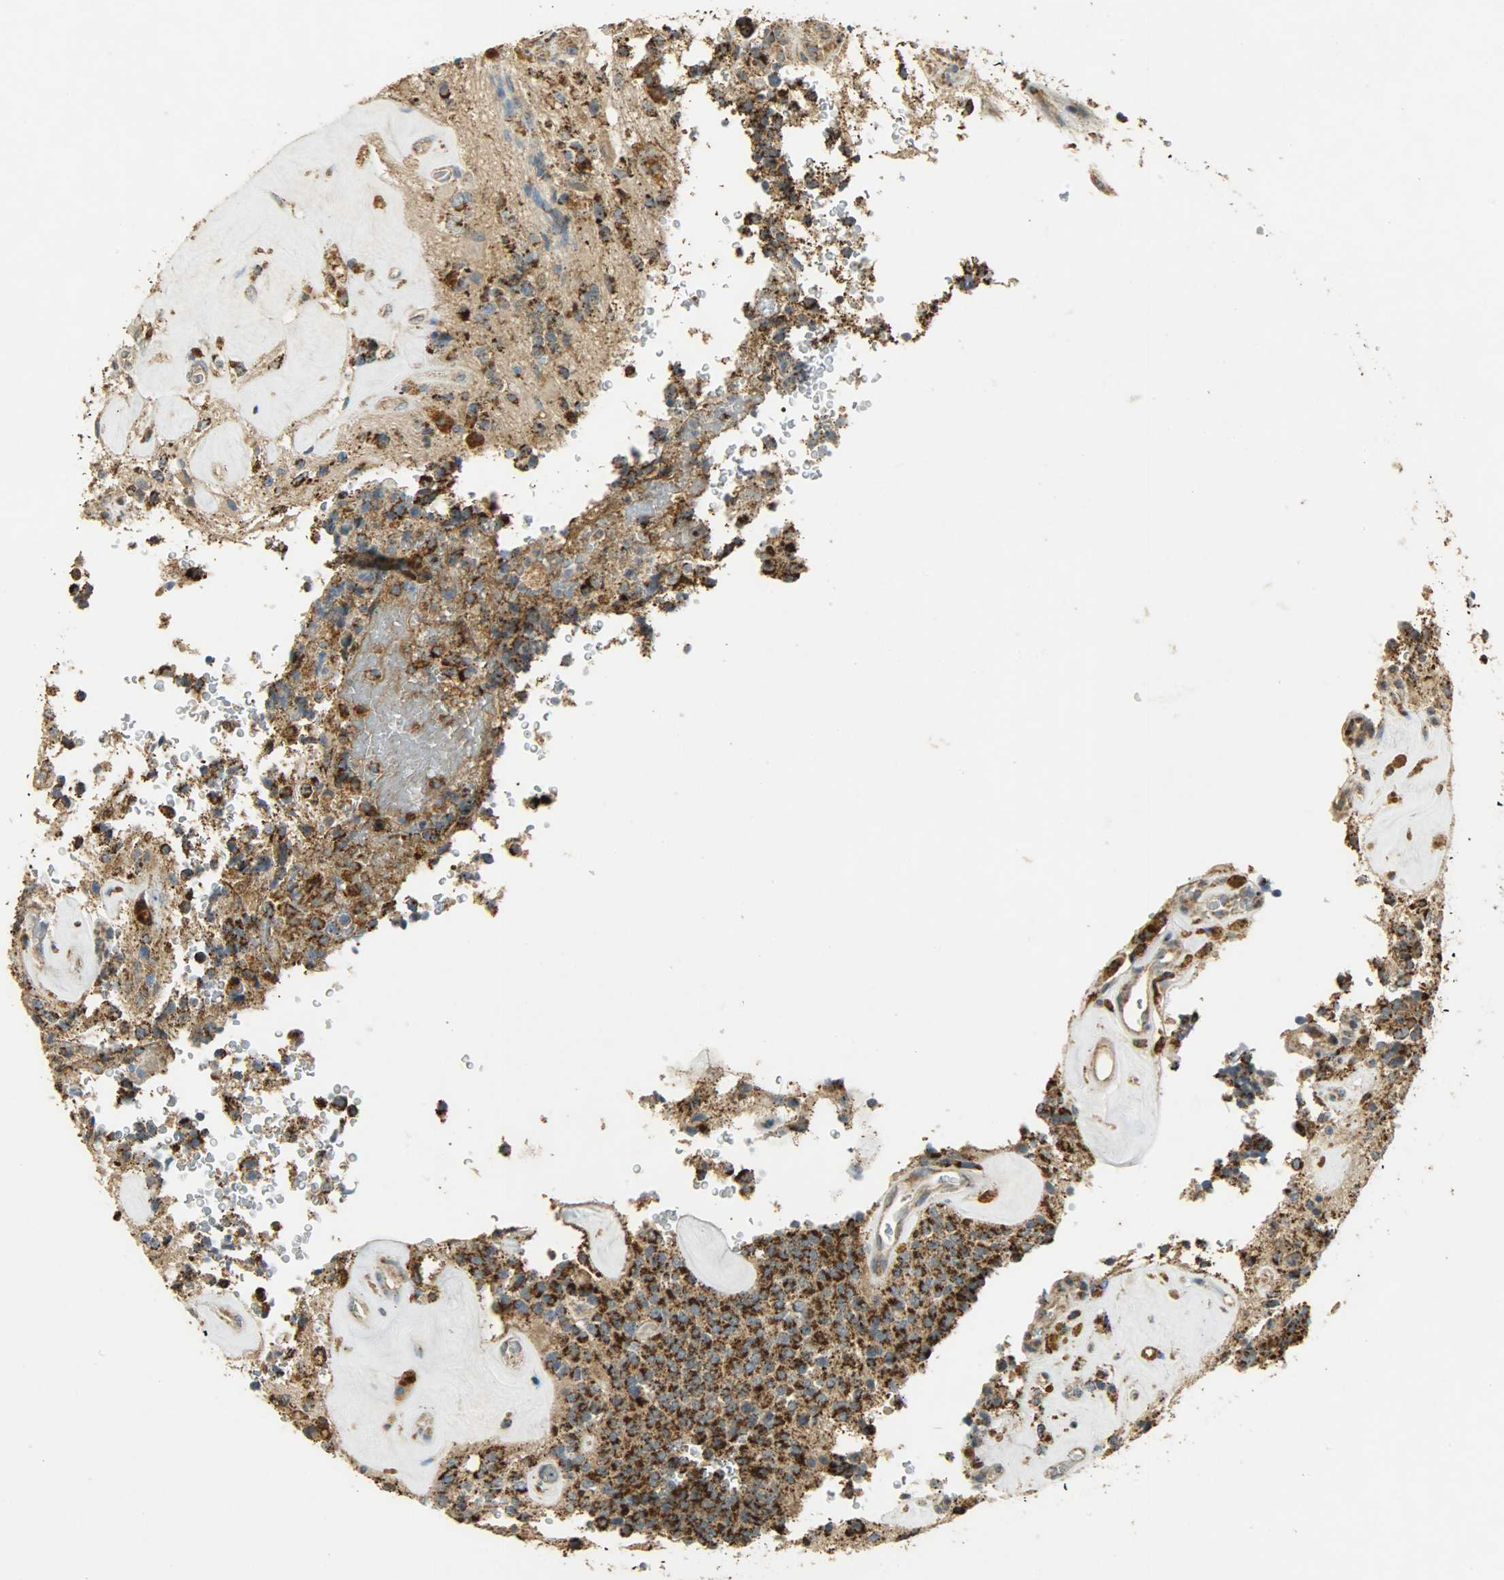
{"staining": {"intensity": "moderate", "quantity": ">75%", "location": "cytoplasmic/membranous"}, "tissue": "glioma", "cell_type": "Tumor cells", "image_type": "cancer", "snomed": [{"axis": "morphology", "description": "Glioma, malignant, High grade"}, {"axis": "topography", "description": "pancreas cauda"}], "caption": "DAB immunohistochemical staining of malignant glioma (high-grade) shows moderate cytoplasmic/membranous protein positivity in about >75% of tumor cells.", "gene": "HDHD5", "patient": {"sex": "male", "age": 60}}